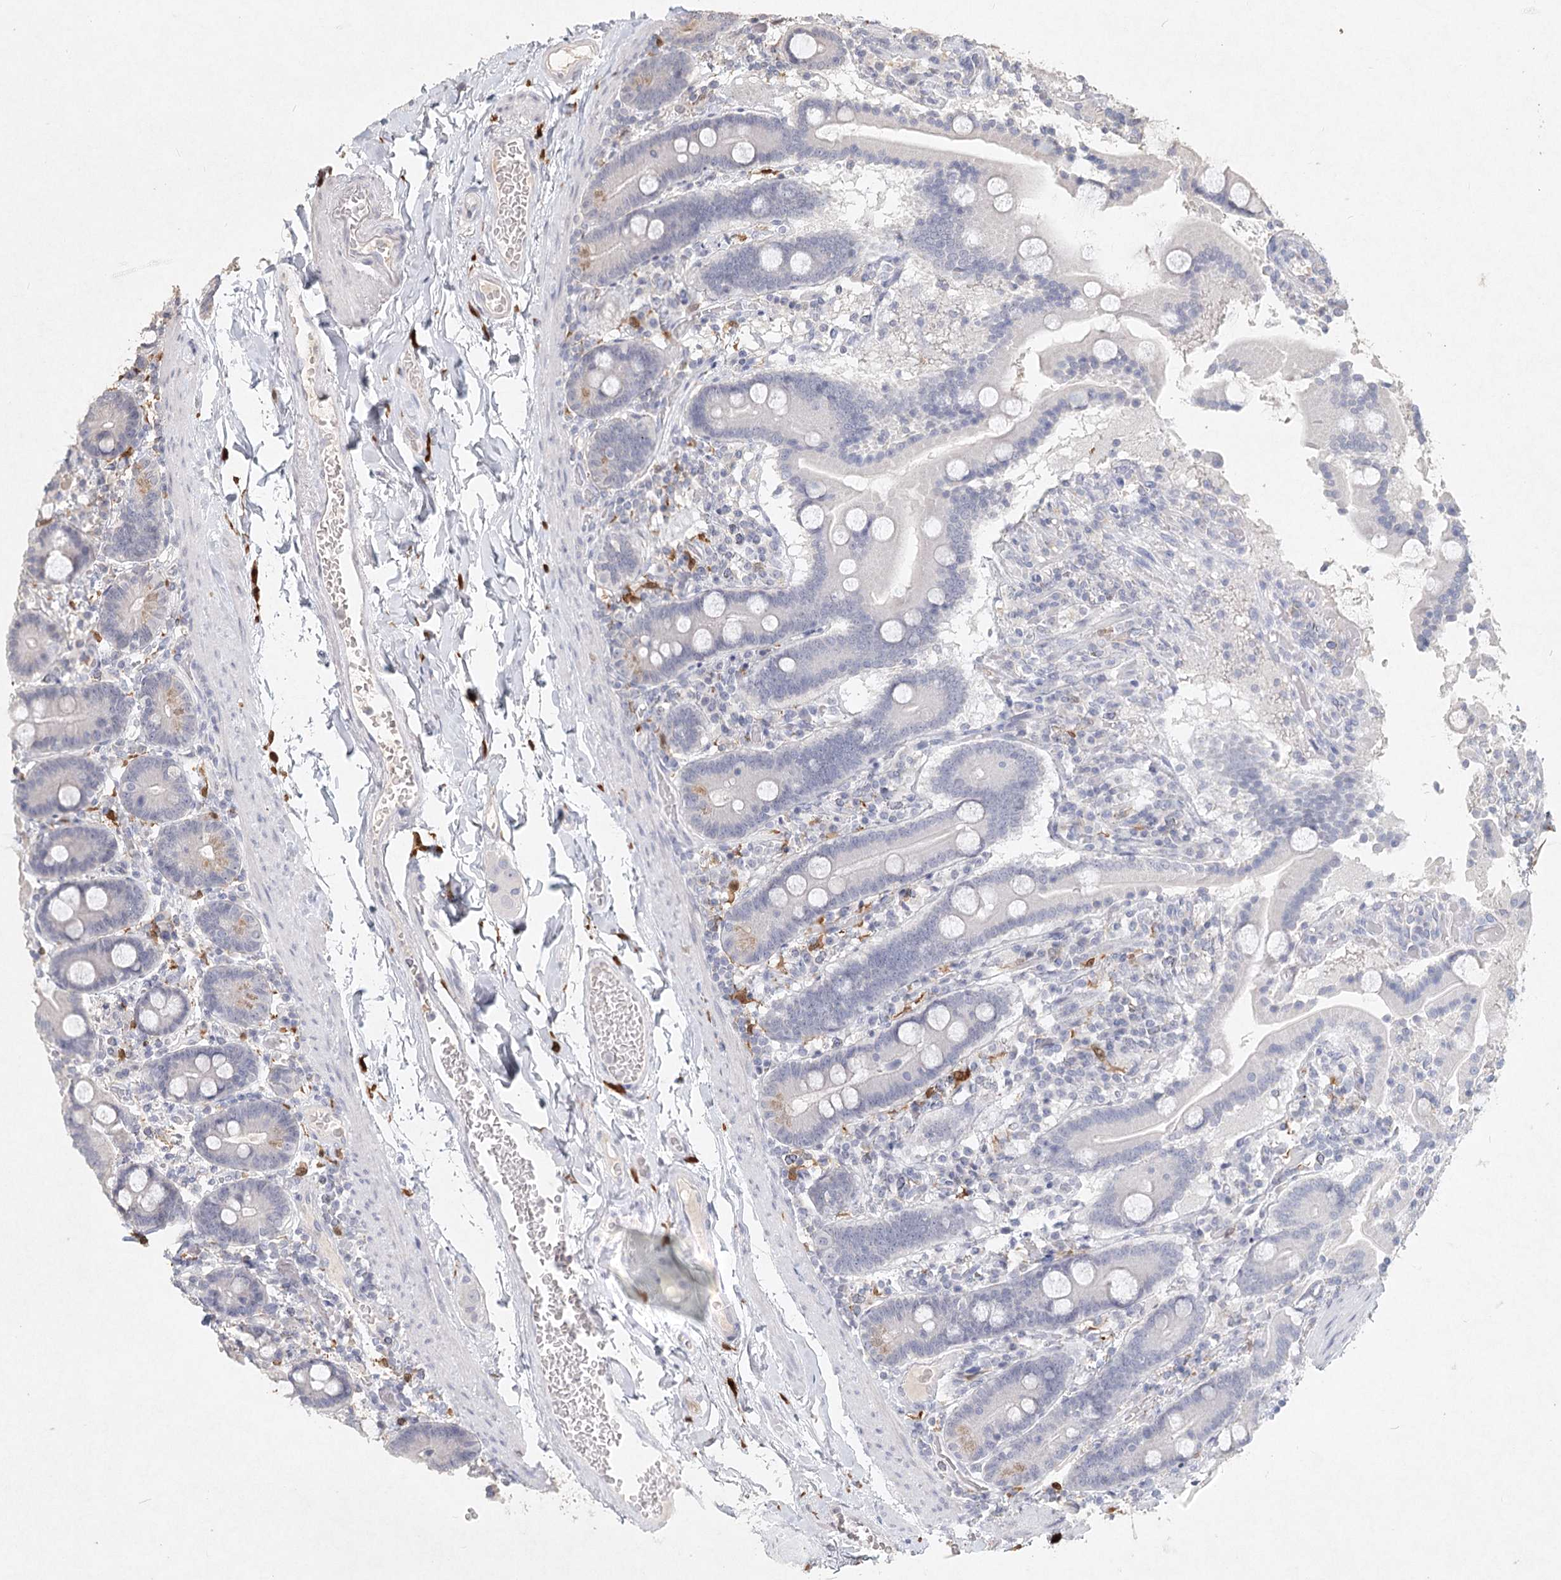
{"staining": {"intensity": "negative", "quantity": "none", "location": "none"}, "tissue": "duodenum", "cell_type": "Glandular cells", "image_type": "normal", "snomed": [{"axis": "morphology", "description": "Normal tissue, NOS"}, {"axis": "topography", "description": "Duodenum"}], "caption": "Immunohistochemical staining of unremarkable human duodenum reveals no significant expression in glandular cells.", "gene": "ARSI", "patient": {"sex": "male", "age": 55}}